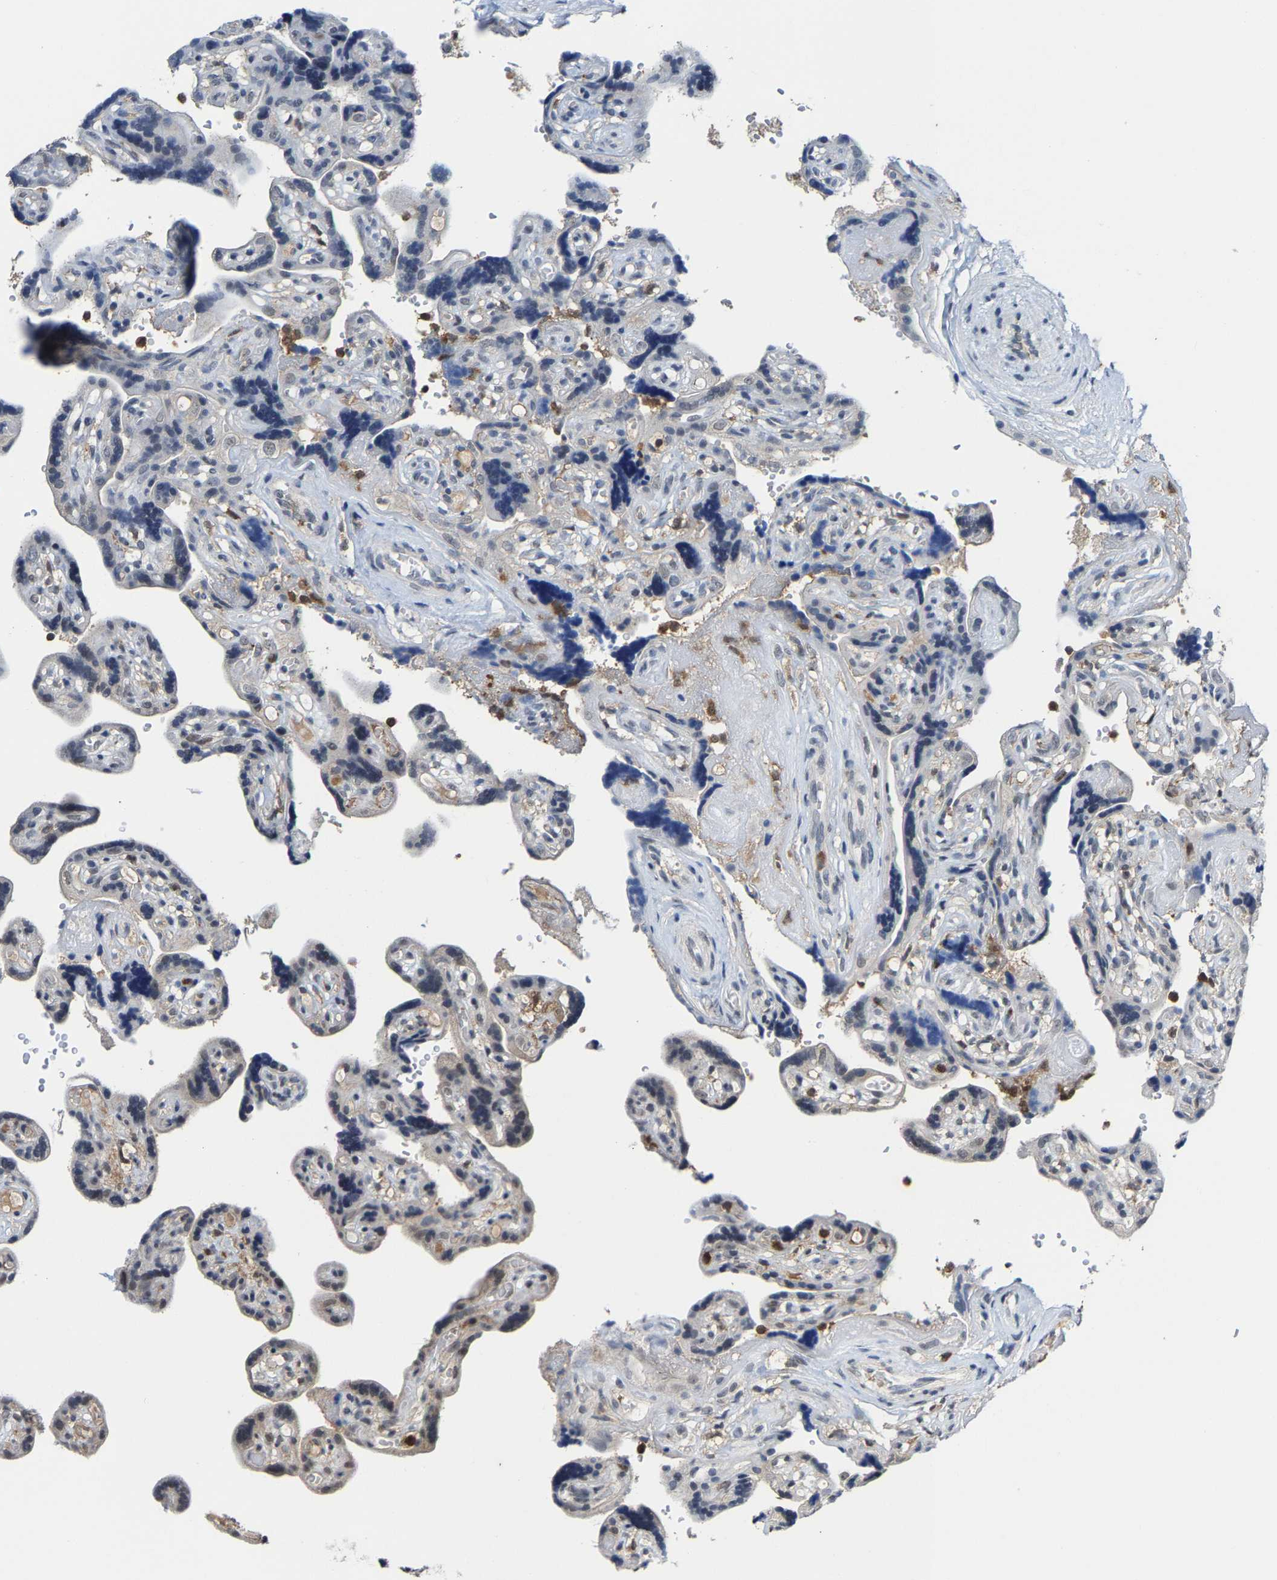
{"staining": {"intensity": "negative", "quantity": "none", "location": "none"}, "tissue": "placenta", "cell_type": "Decidual cells", "image_type": "normal", "snomed": [{"axis": "morphology", "description": "Normal tissue, NOS"}, {"axis": "topography", "description": "Placenta"}], "caption": "The IHC photomicrograph has no significant positivity in decidual cells of placenta. (IHC, brightfield microscopy, high magnification).", "gene": "FGD3", "patient": {"sex": "female", "age": 30}}